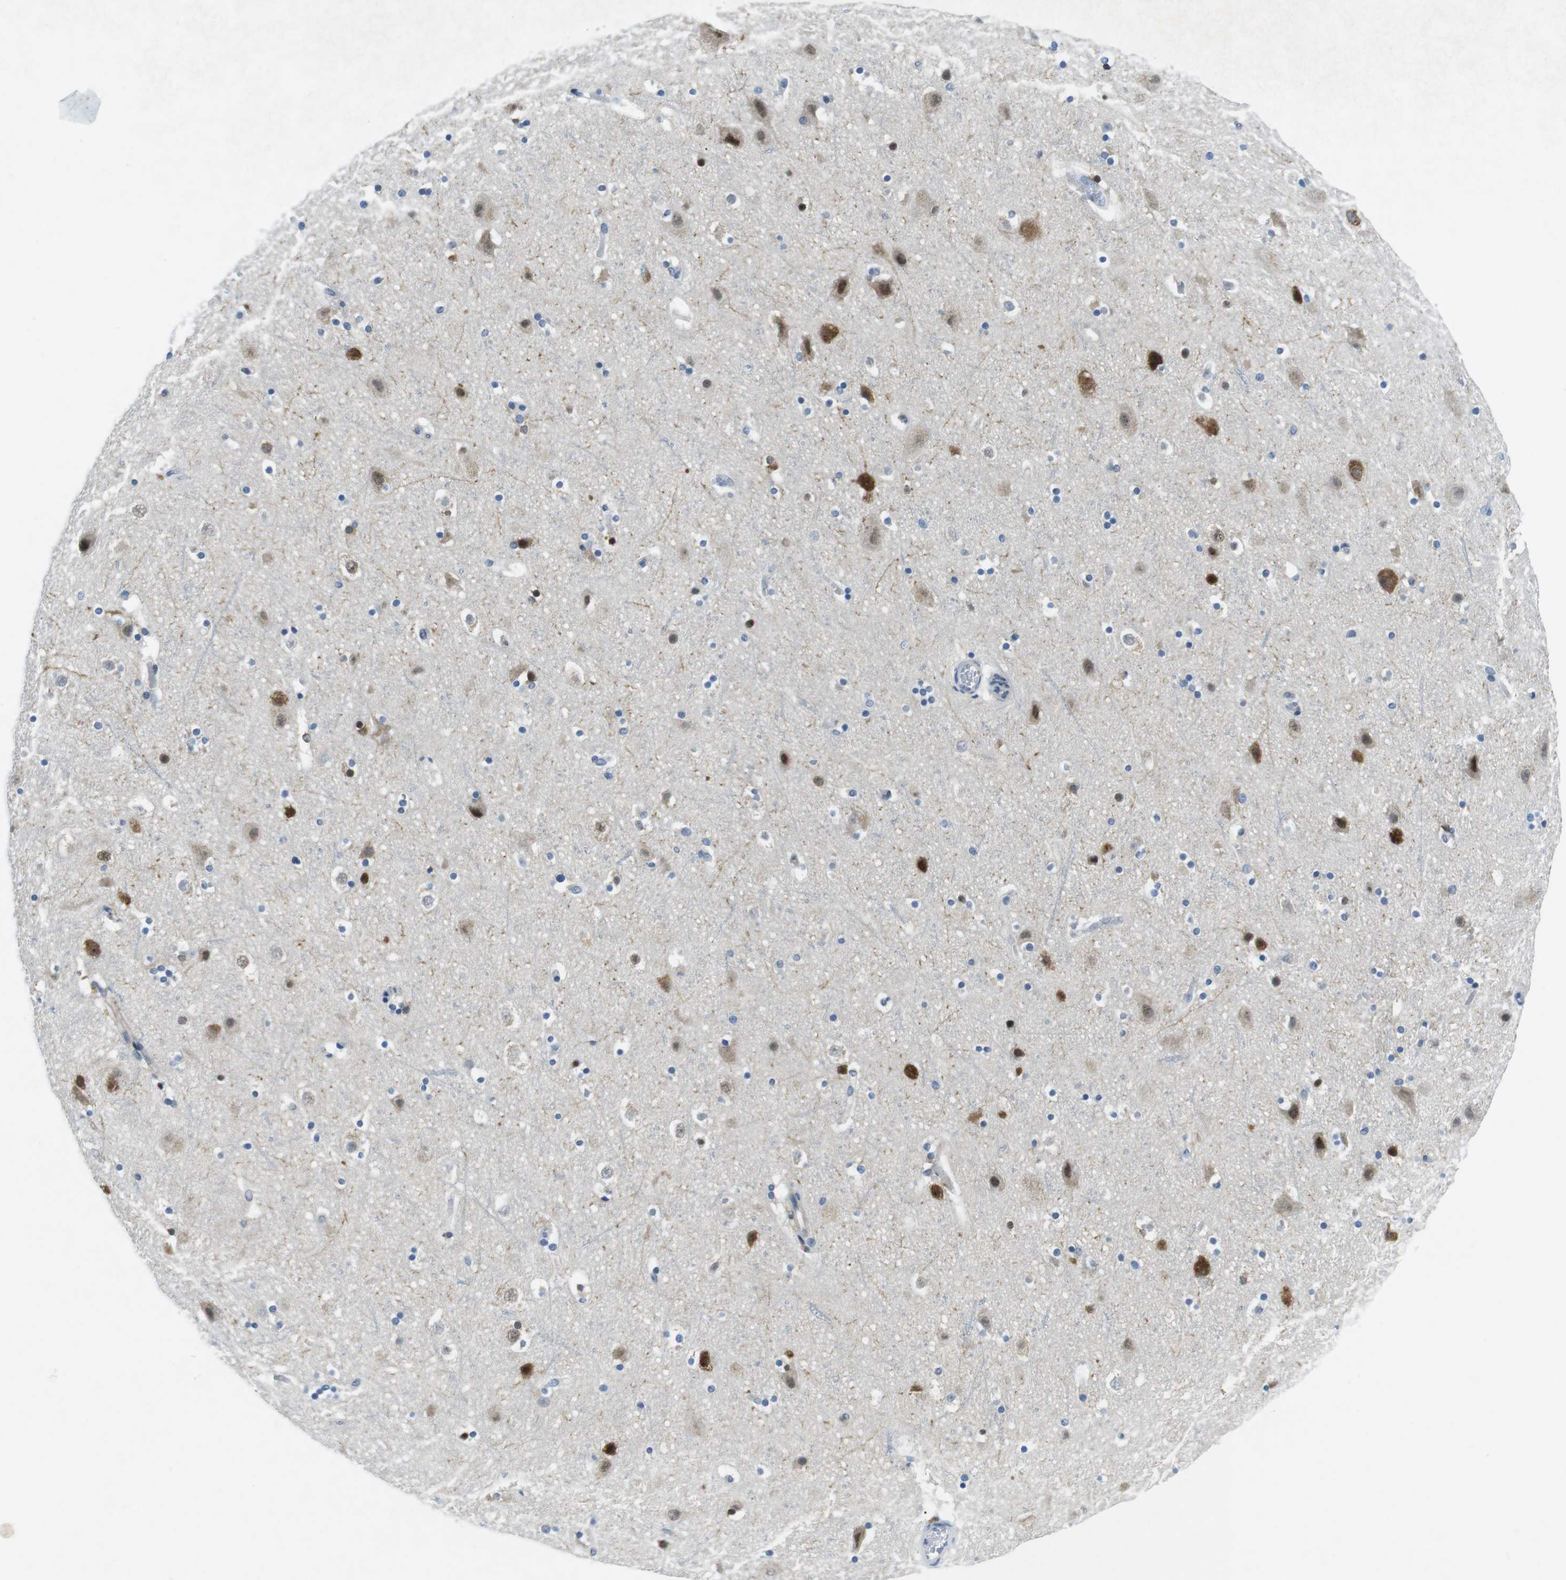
{"staining": {"intensity": "moderate", "quantity": "<25%", "location": "cytoplasmic/membranous"}, "tissue": "cerebral cortex", "cell_type": "Endothelial cells", "image_type": "normal", "snomed": [{"axis": "morphology", "description": "Normal tissue, NOS"}, {"axis": "topography", "description": "Cerebral cortex"}], "caption": "This micrograph demonstrates normal cerebral cortex stained with immunohistochemistry (IHC) to label a protein in brown. The cytoplasmic/membranous of endothelial cells show moderate positivity for the protein. Nuclei are counter-stained blue.", "gene": "PHLDA1", "patient": {"sex": "male", "age": 45}}